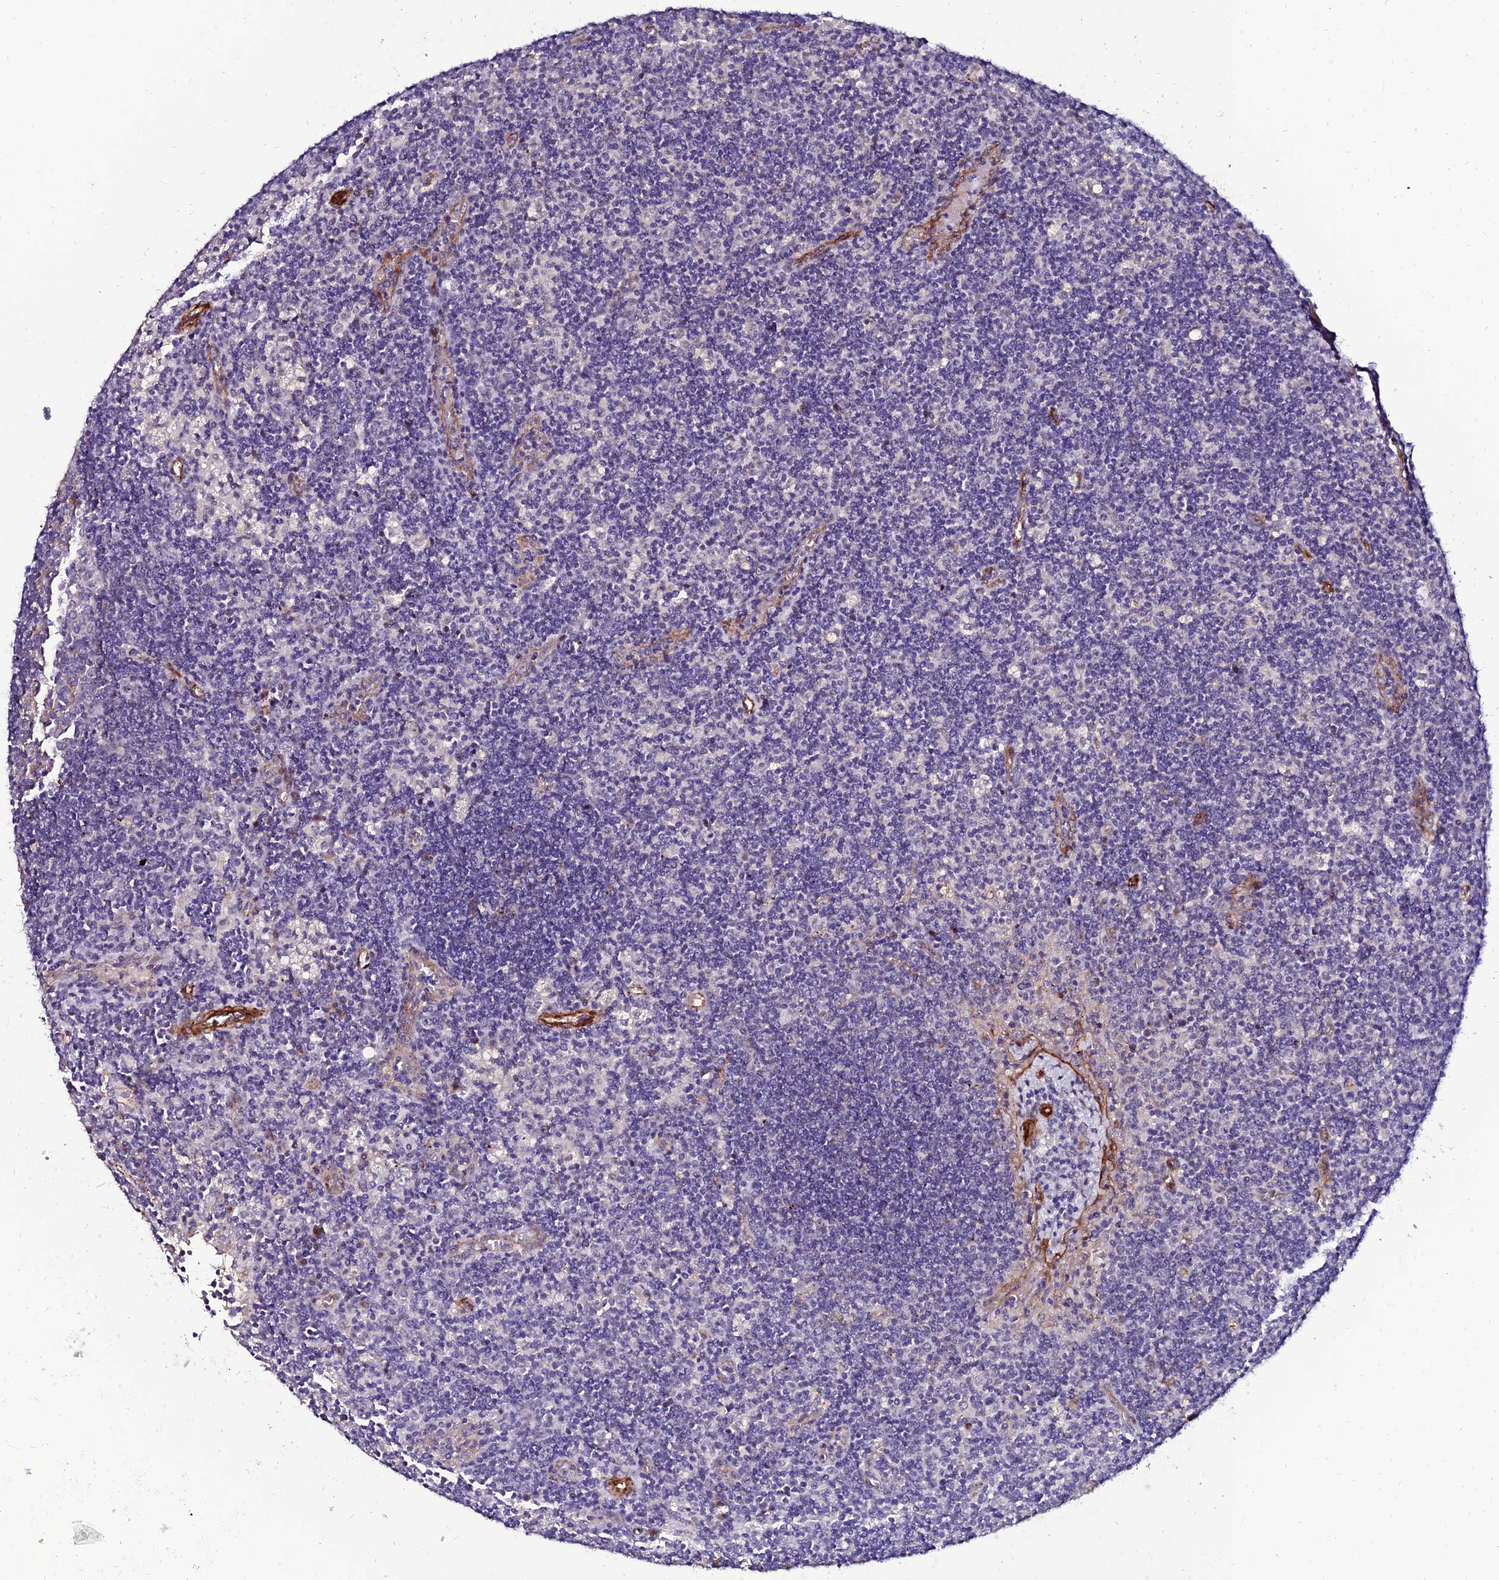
{"staining": {"intensity": "weak", "quantity": "25%-75%", "location": "cytoplasmic/membranous"}, "tissue": "lymph node", "cell_type": "Germinal center cells", "image_type": "normal", "snomed": [{"axis": "morphology", "description": "Normal tissue, NOS"}, {"axis": "topography", "description": "Lymph node"}], "caption": "Lymph node stained with a brown dye displays weak cytoplasmic/membranous positive staining in about 25%-75% of germinal center cells.", "gene": "ALDH3B2", "patient": {"sex": "male", "age": 58}}